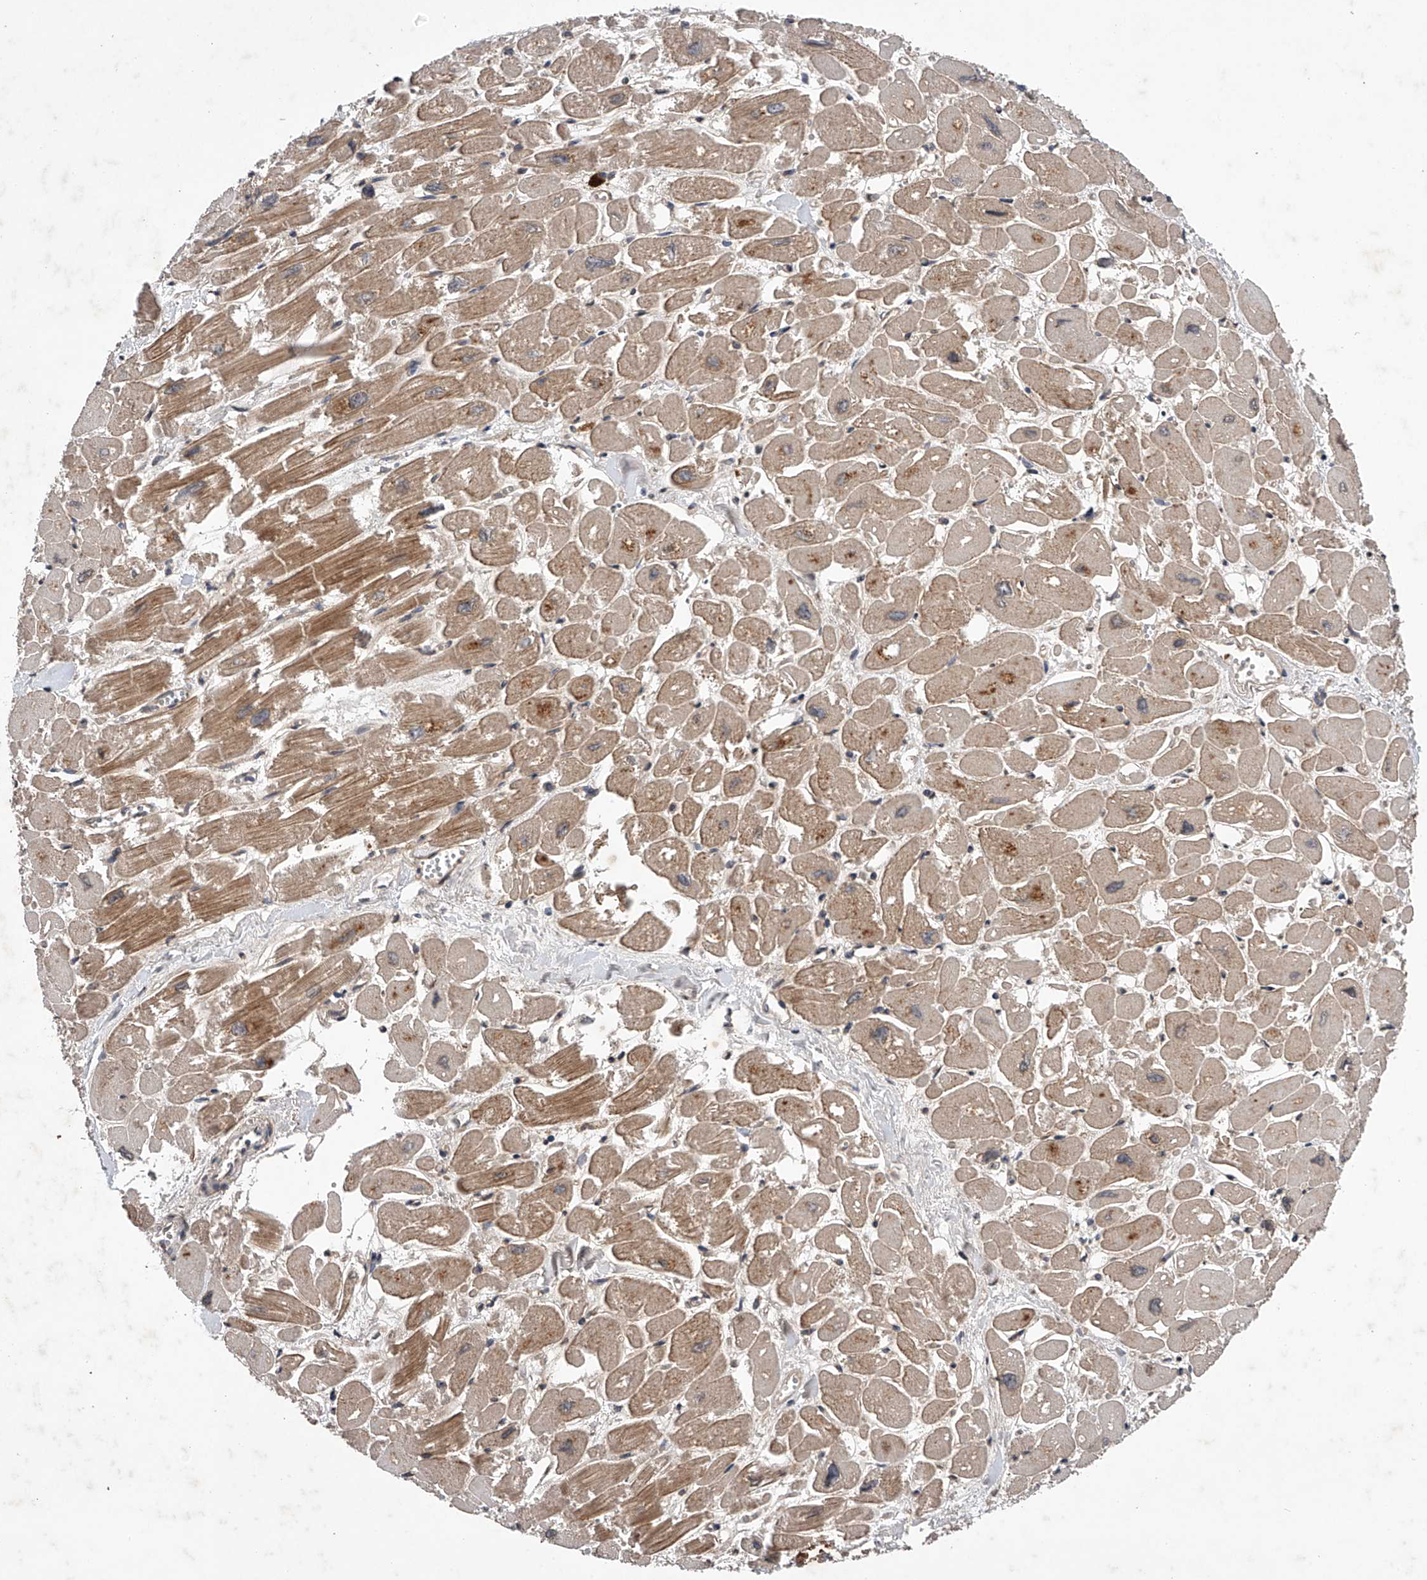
{"staining": {"intensity": "moderate", "quantity": ">75%", "location": "cytoplasmic/membranous"}, "tissue": "heart muscle", "cell_type": "Cardiomyocytes", "image_type": "normal", "snomed": [{"axis": "morphology", "description": "Normal tissue, NOS"}, {"axis": "topography", "description": "Heart"}], "caption": "Immunohistochemical staining of unremarkable human heart muscle exhibits >75% levels of moderate cytoplasmic/membranous protein staining in approximately >75% of cardiomyocytes. The protein is shown in brown color, while the nuclei are stained blue.", "gene": "MAP3K11", "patient": {"sex": "male", "age": 54}}